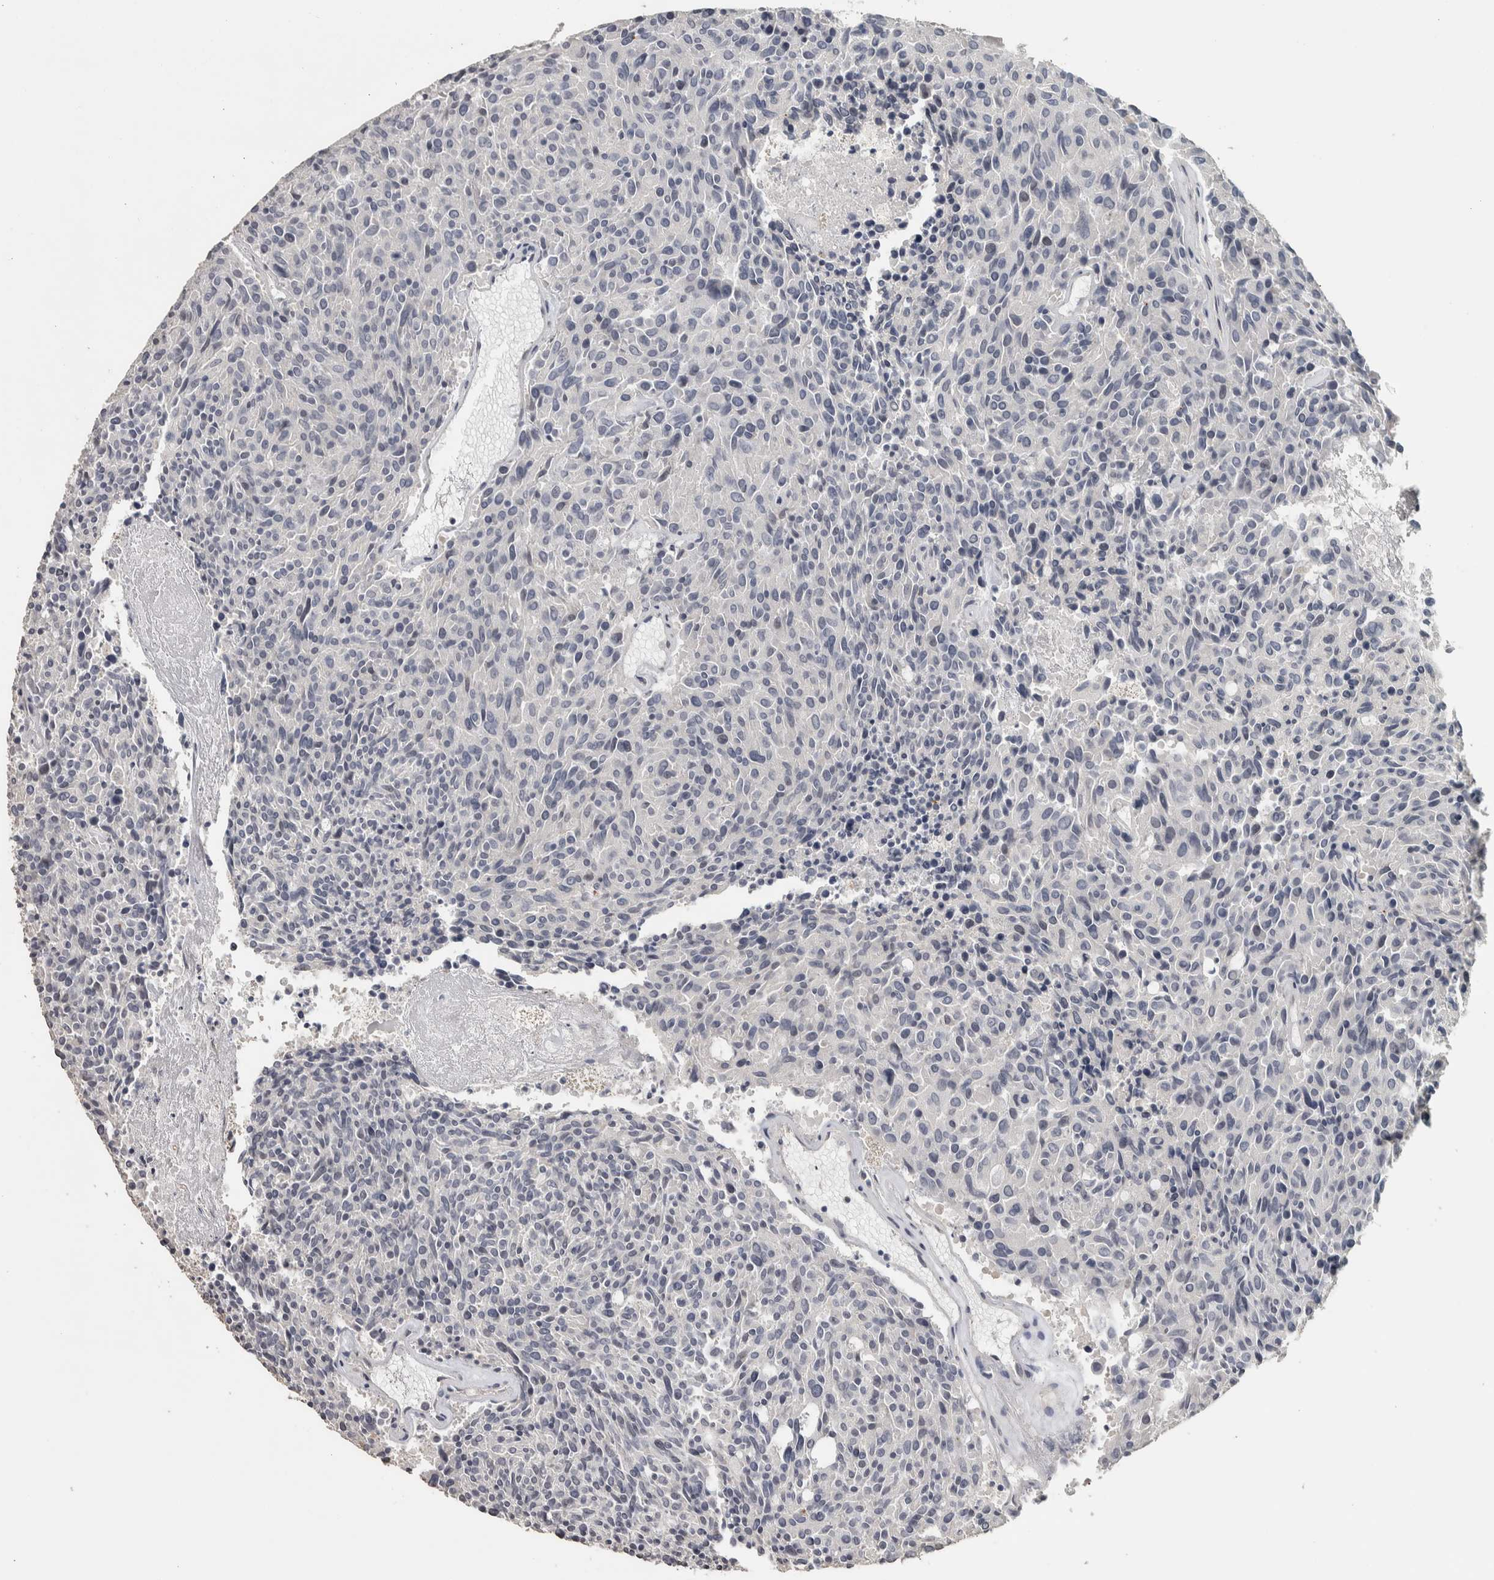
{"staining": {"intensity": "negative", "quantity": "none", "location": "none"}, "tissue": "carcinoid", "cell_type": "Tumor cells", "image_type": "cancer", "snomed": [{"axis": "morphology", "description": "Carcinoid, malignant, NOS"}, {"axis": "topography", "description": "Pancreas"}], "caption": "IHC of carcinoid (malignant) demonstrates no staining in tumor cells. Nuclei are stained in blue.", "gene": "NECAB1", "patient": {"sex": "female", "age": 54}}